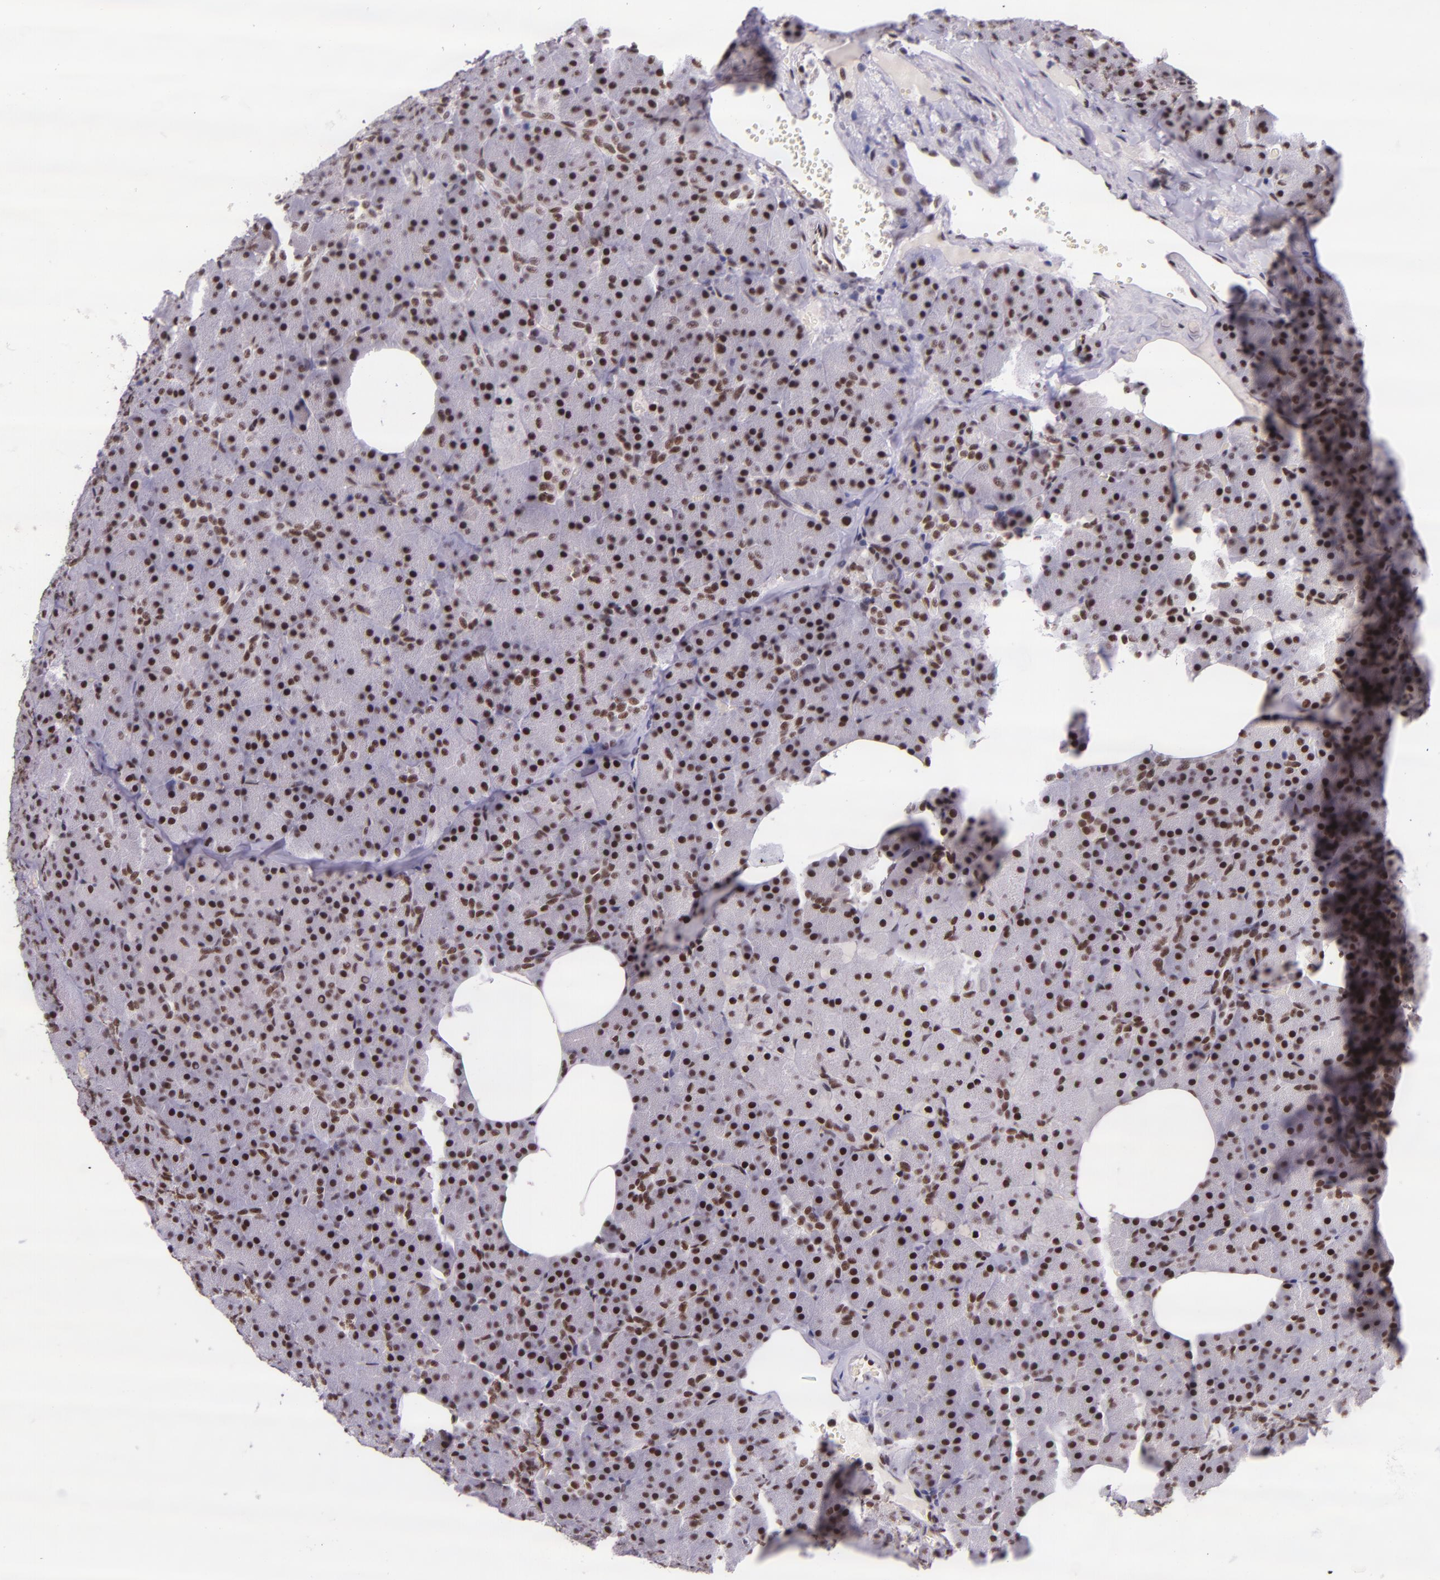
{"staining": {"intensity": "strong", "quantity": ">75%", "location": "nuclear"}, "tissue": "pancreas", "cell_type": "Exocrine glandular cells", "image_type": "normal", "snomed": [{"axis": "morphology", "description": "Normal tissue, NOS"}, {"axis": "topography", "description": "Pancreas"}], "caption": "Immunohistochemistry (IHC) photomicrograph of benign human pancreas stained for a protein (brown), which exhibits high levels of strong nuclear positivity in about >75% of exocrine glandular cells.", "gene": "GPKOW", "patient": {"sex": "female", "age": 35}}